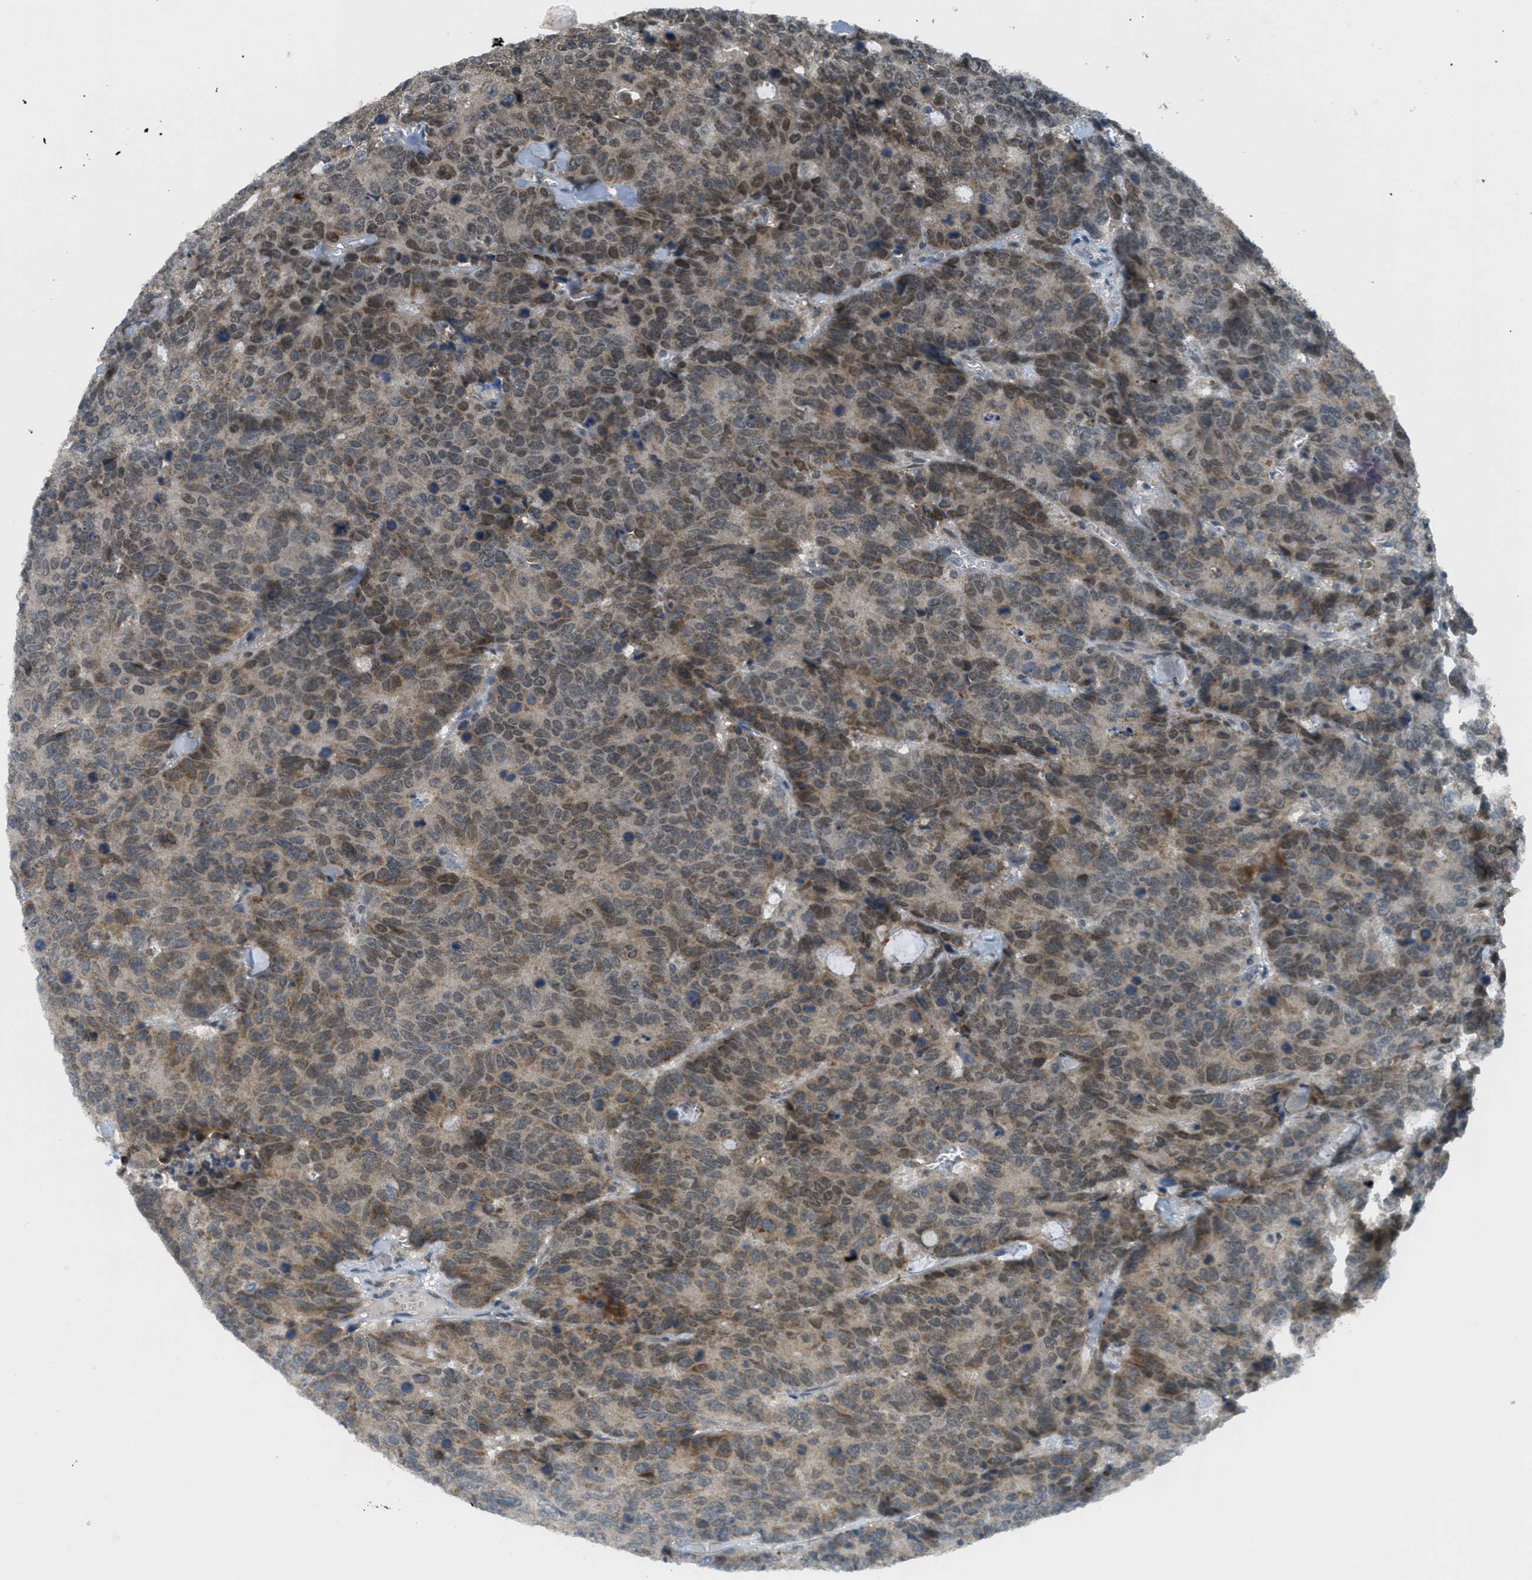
{"staining": {"intensity": "moderate", "quantity": ">75%", "location": "cytoplasmic/membranous,nuclear"}, "tissue": "colorectal cancer", "cell_type": "Tumor cells", "image_type": "cancer", "snomed": [{"axis": "morphology", "description": "Adenocarcinoma, NOS"}, {"axis": "topography", "description": "Colon"}], "caption": "Immunohistochemical staining of colorectal adenocarcinoma displays medium levels of moderate cytoplasmic/membranous and nuclear protein expression in about >75% of tumor cells. (Stains: DAB in brown, nuclei in blue, Microscopy: brightfield microscopy at high magnification).", "gene": "TCF20", "patient": {"sex": "female", "age": 86}}